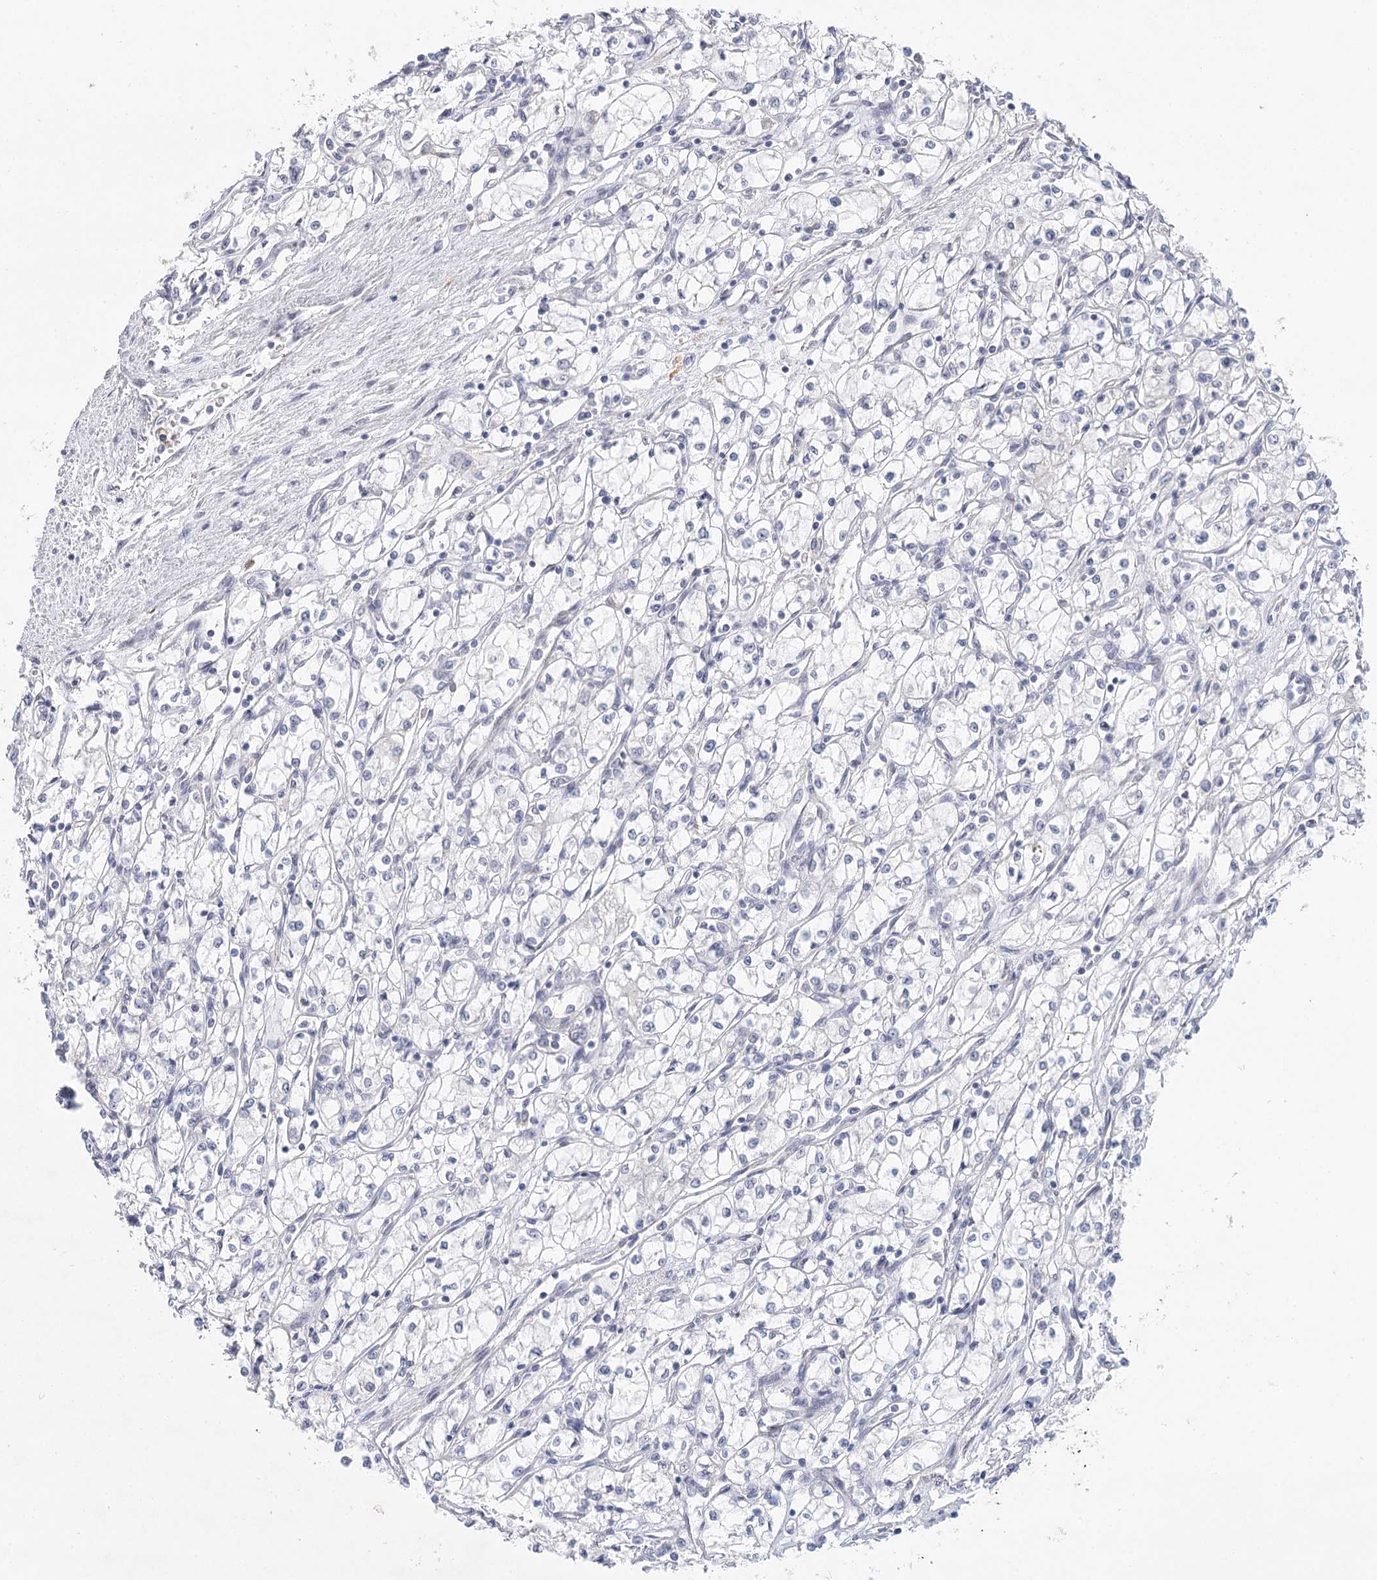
{"staining": {"intensity": "negative", "quantity": "none", "location": "none"}, "tissue": "renal cancer", "cell_type": "Tumor cells", "image_type": "cancer", "snomed": [{"axis": "morphology", "description": "Adenocarcinoma, NOS"}, {"axis": "topography", "description": "Kidney"}], "caption": "Micrograph shows no significant protein expression in tumor cells of adenocarcinoma (renal).", "gene": "ARHGAP44", "patient": {"sex": "male", "age": 59}}